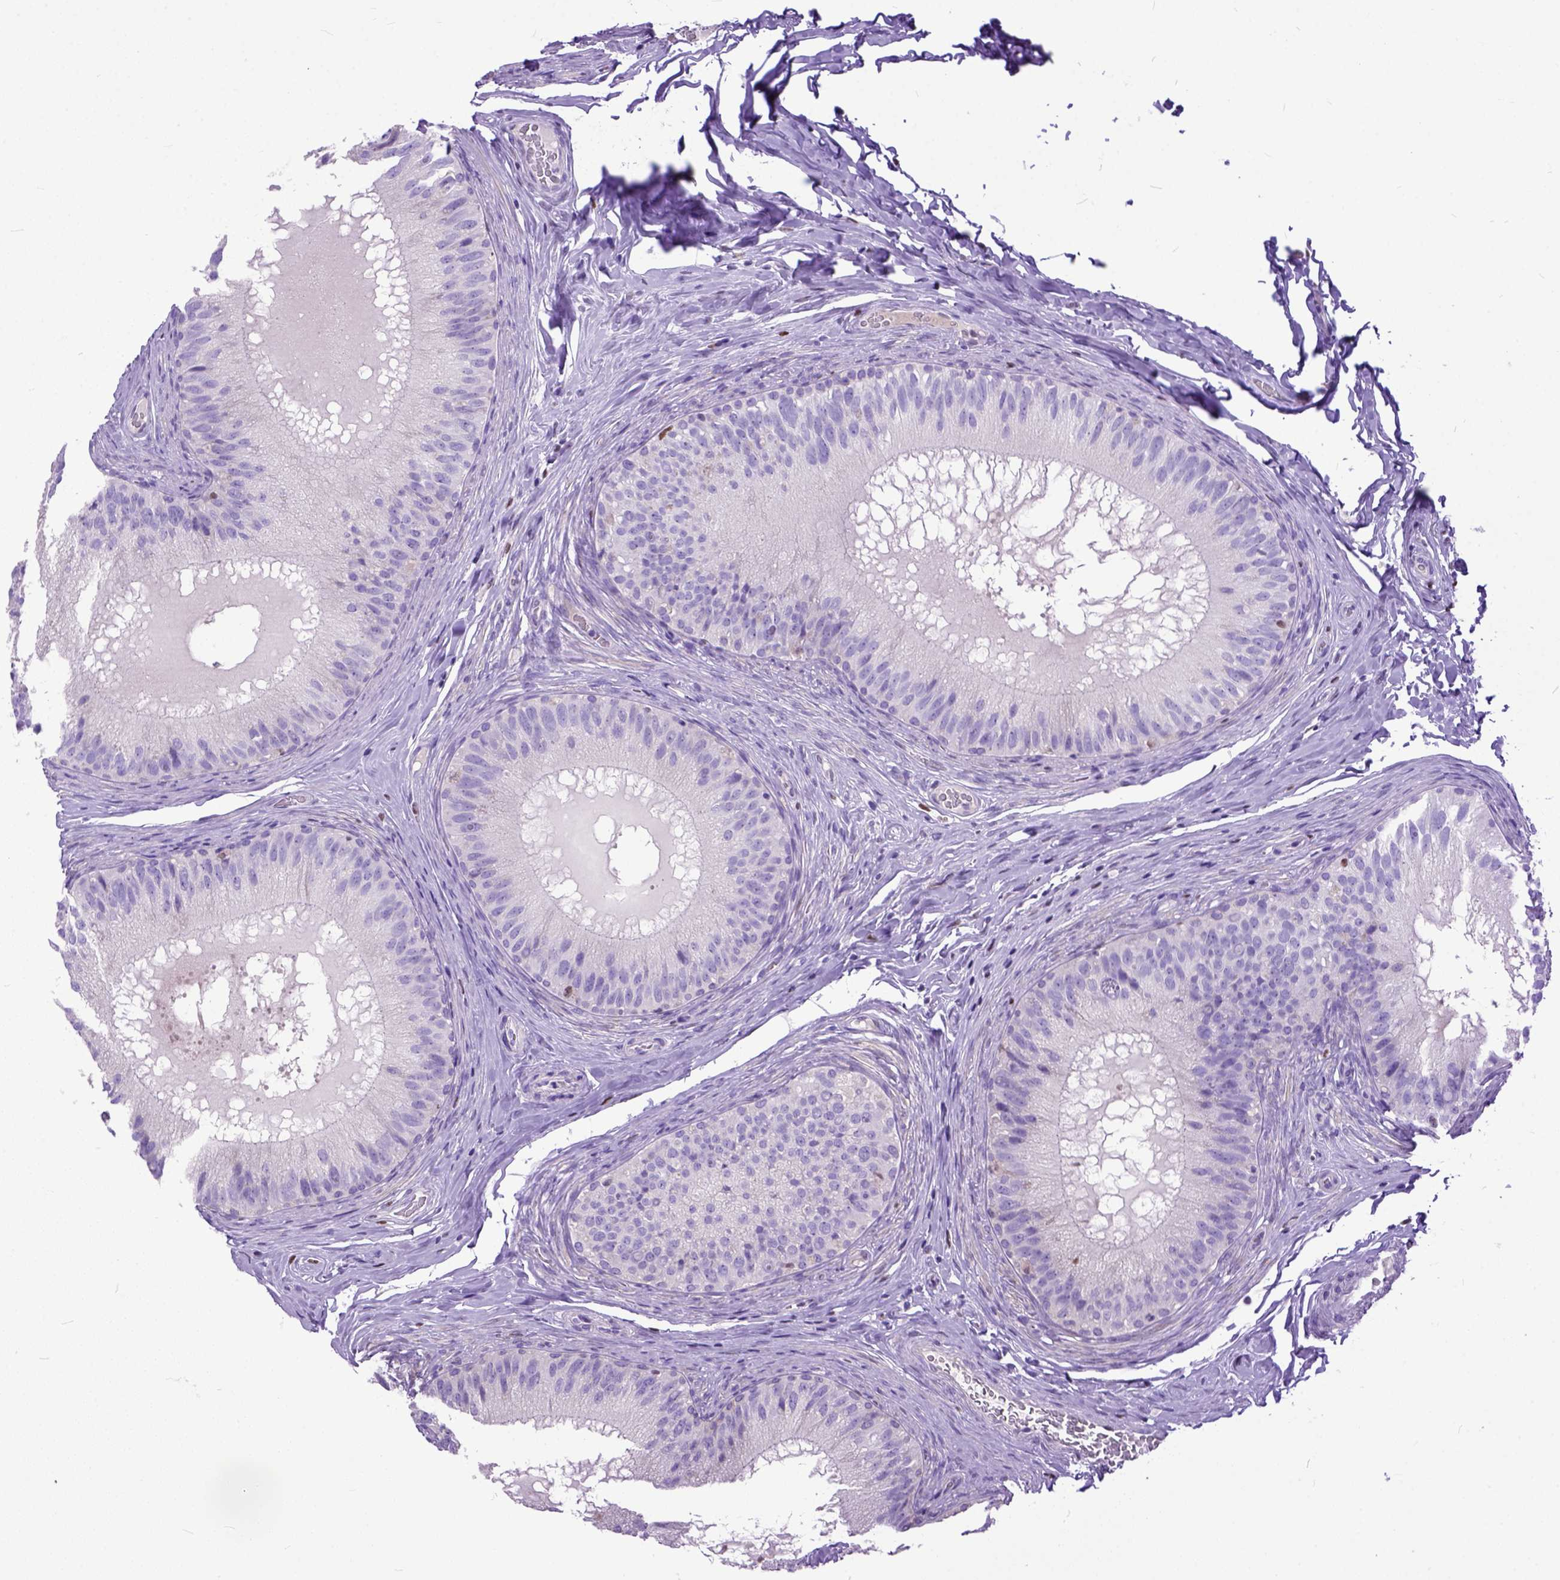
{"staining": {"intensity": "negative", "quantity": "none", "location": "none"}, "tissue": "epididymis", "cell_type": "Glandular cells", "image_type": "normal", "snomed": [{"axis": "morphology", "description": "Normal tissue, NOS"}, {"axis": "topography", "description": "Epididymis"}], "caption": "Glandular cells show no significant protein staining in unremarkable epididymis.", "gene": "CRB1", "patient": {"sex": "male", "age": 34}}